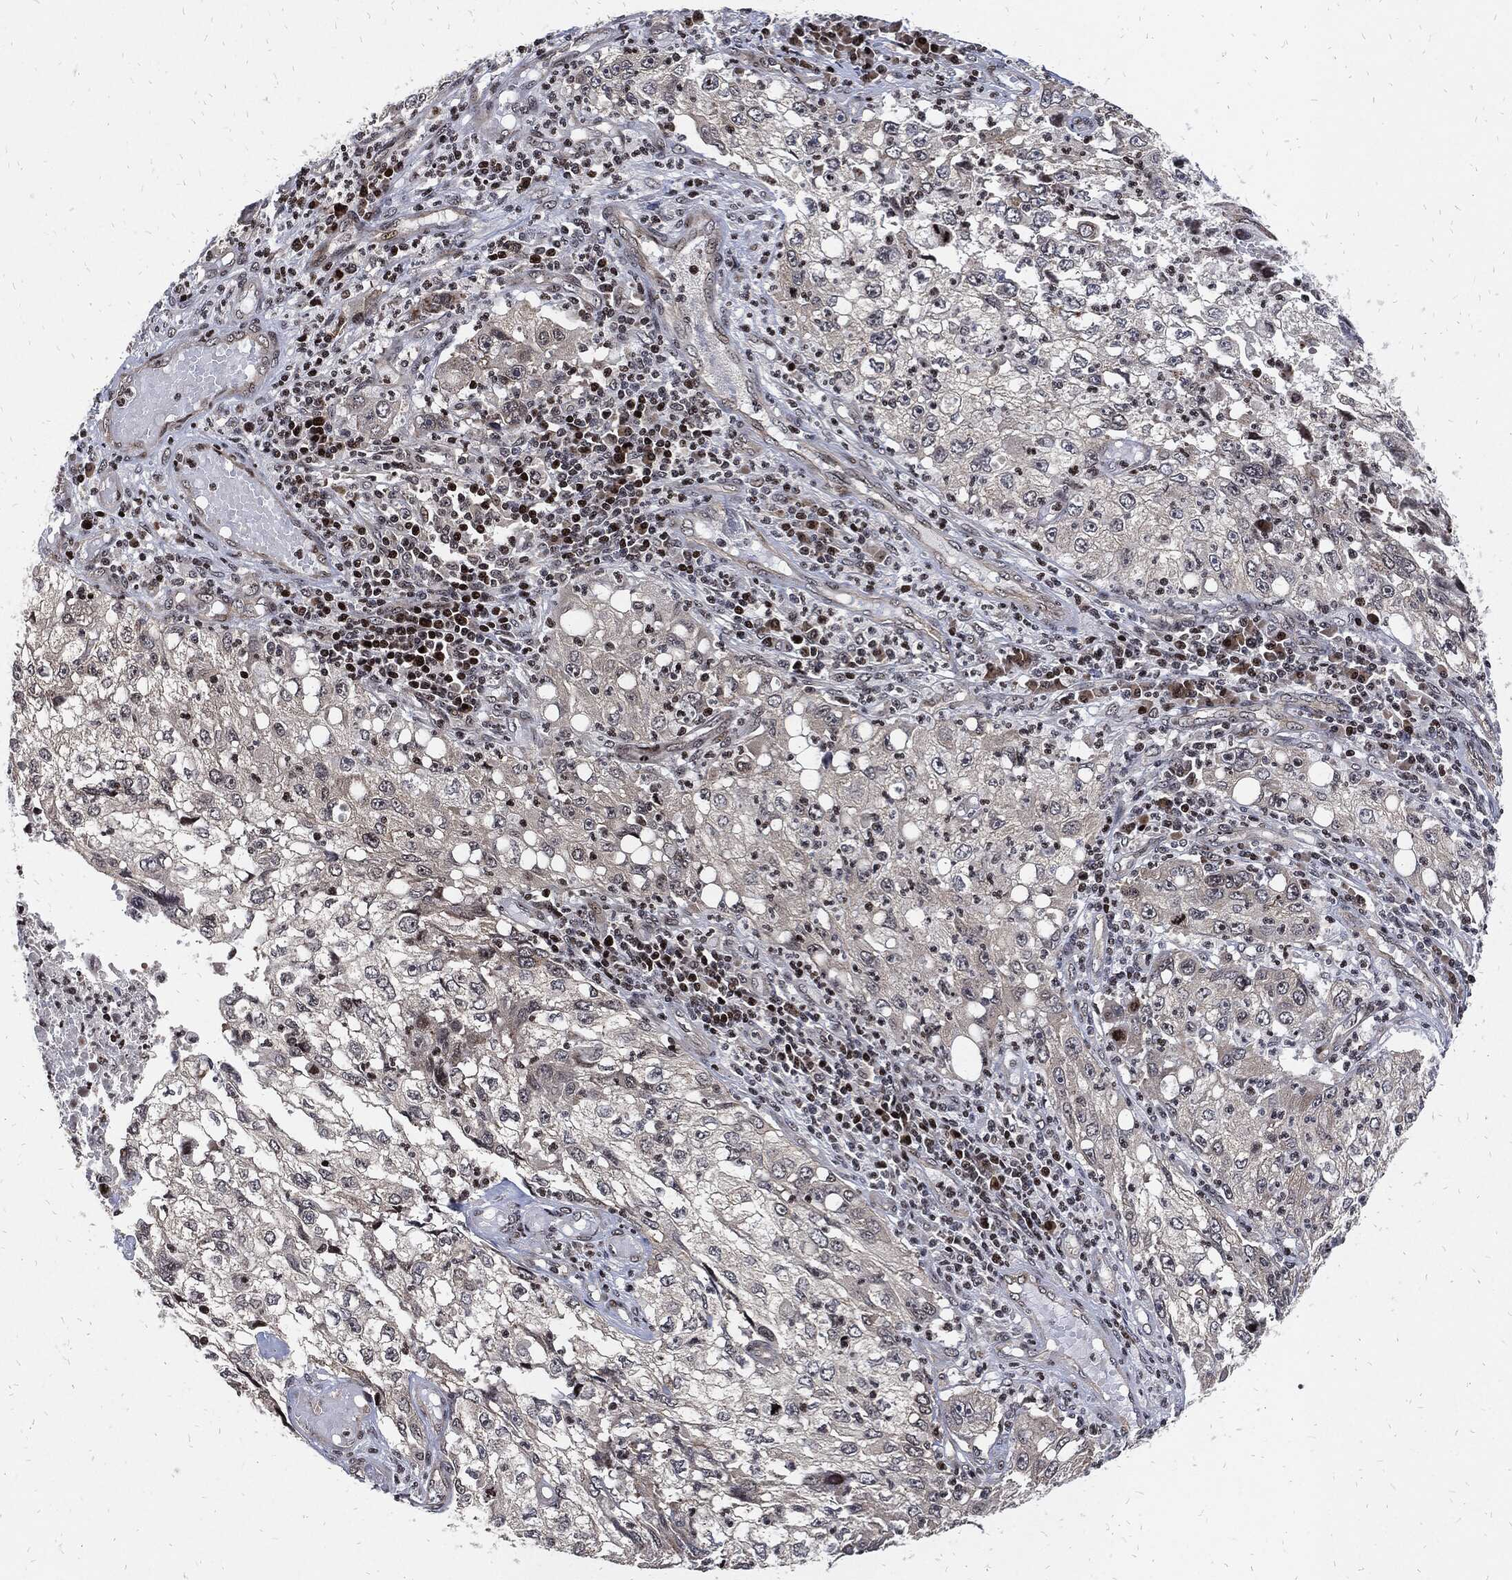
{"staining": {"intensity": "negative", "quantity": "none", "location": "none"}, "tissue": "cervical cancer", "cell_type": "Tumor cells", "image_type": "cancer", "snomed": [{"axis": "morphology", "description": "Squamous cell carcinoma, NOS"}, {"axis": "topography", "description": "Cervix"}], "caption": "DAB (3,3'-diaminobenzidine) immunohistochemical staining of cervical cancer (squamous cell carcinoma) displays no significant expression in tumor cells.", "gene": "ZNF775", "patient": {"sex": "female", "age": 36}}